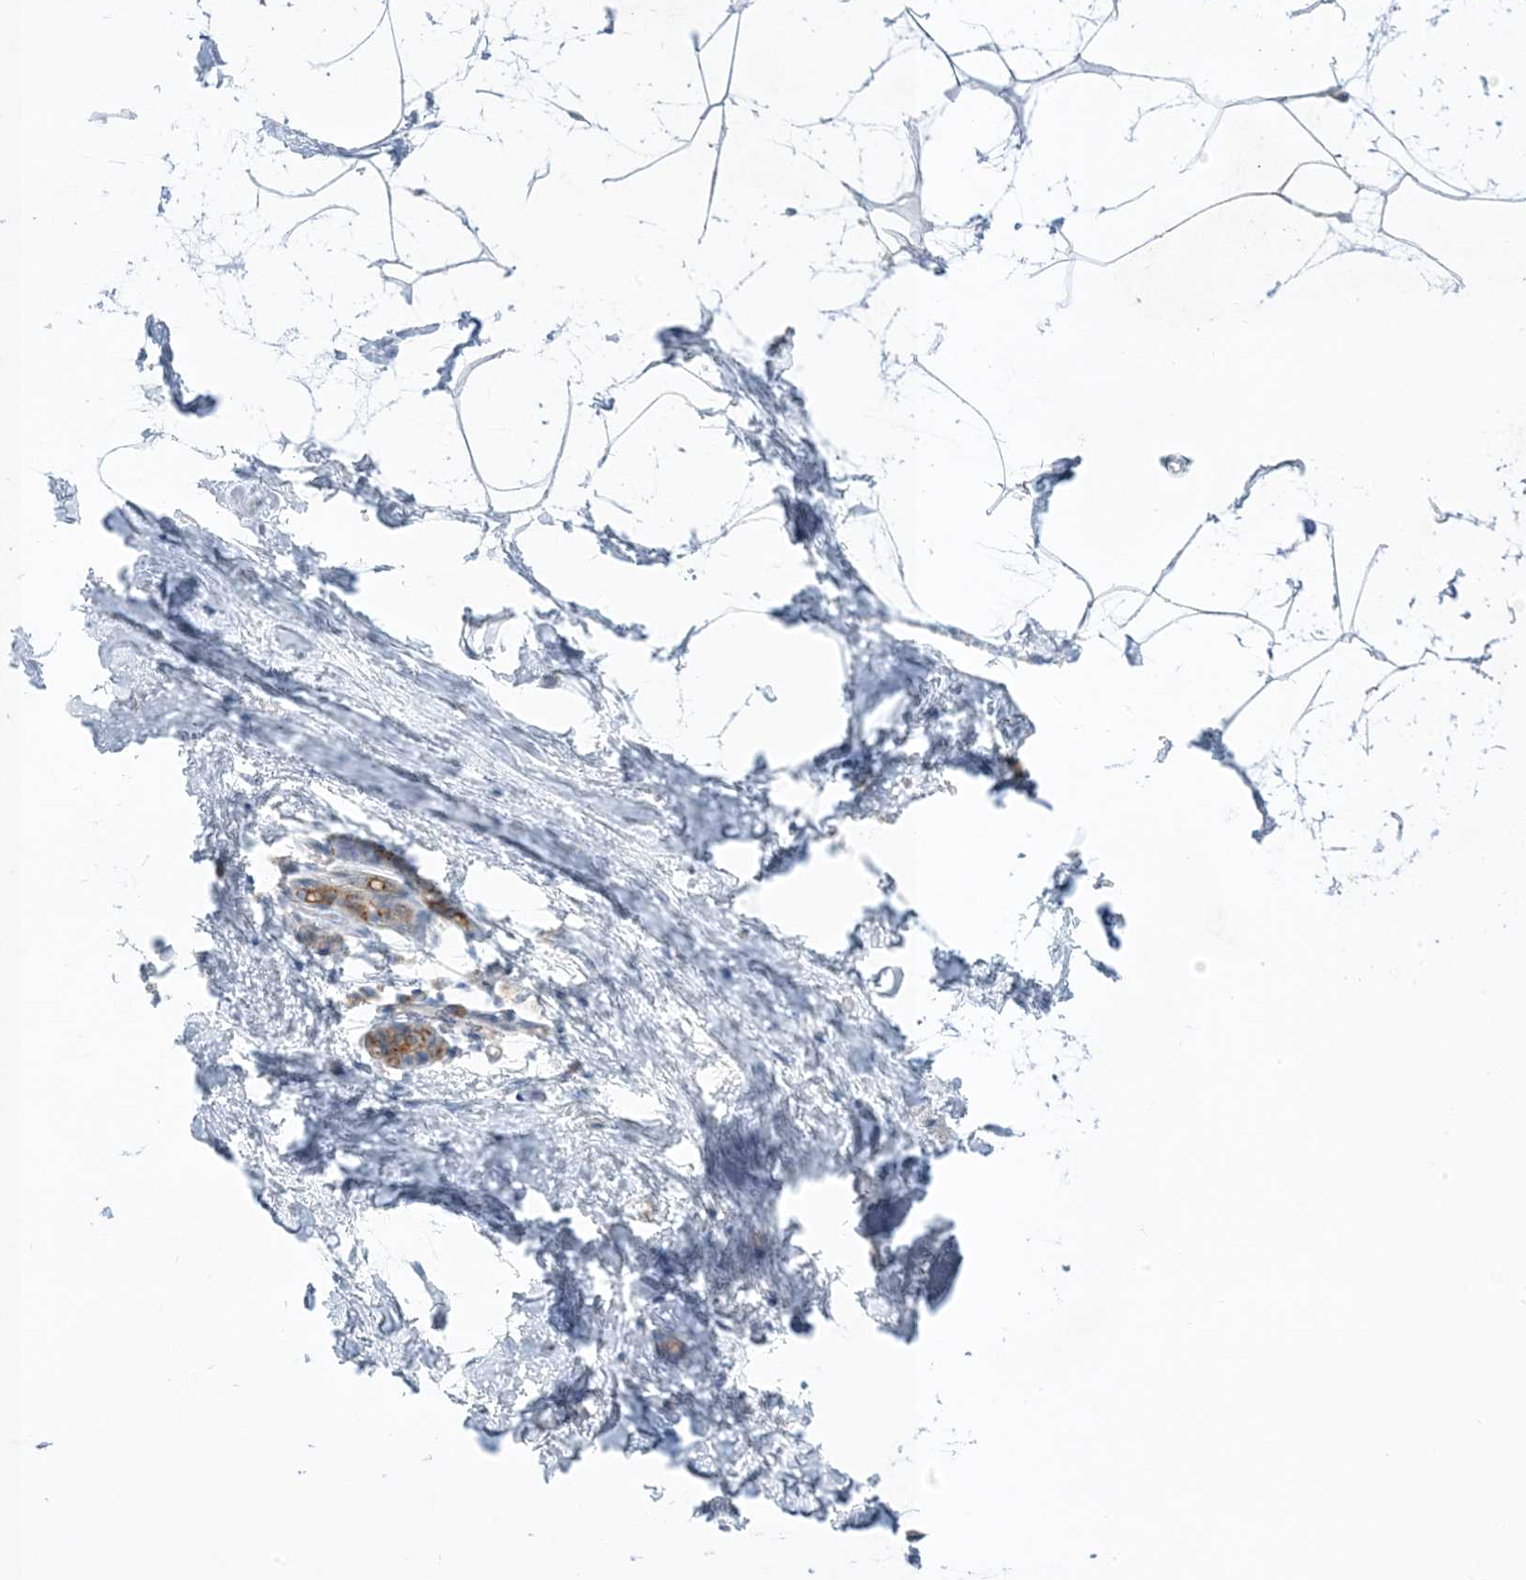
{"staining": {"intensity": "negative", "quantity": "none", "location": "none"}, "tissue": "breast", "cell_type": "Adipocytes", "image_type": "normal", "snomed": [{"axis": "morphology", "description": "Normal tissue, NOS"}, {"axis": "topography", "description": "Breast"}], "caption": "Adipocytes are negative for protein expression in benign human breast. Nuclei are stained in blue.", "gene": "XIRP2", "patient": {"sex": "female", "age": 62}}